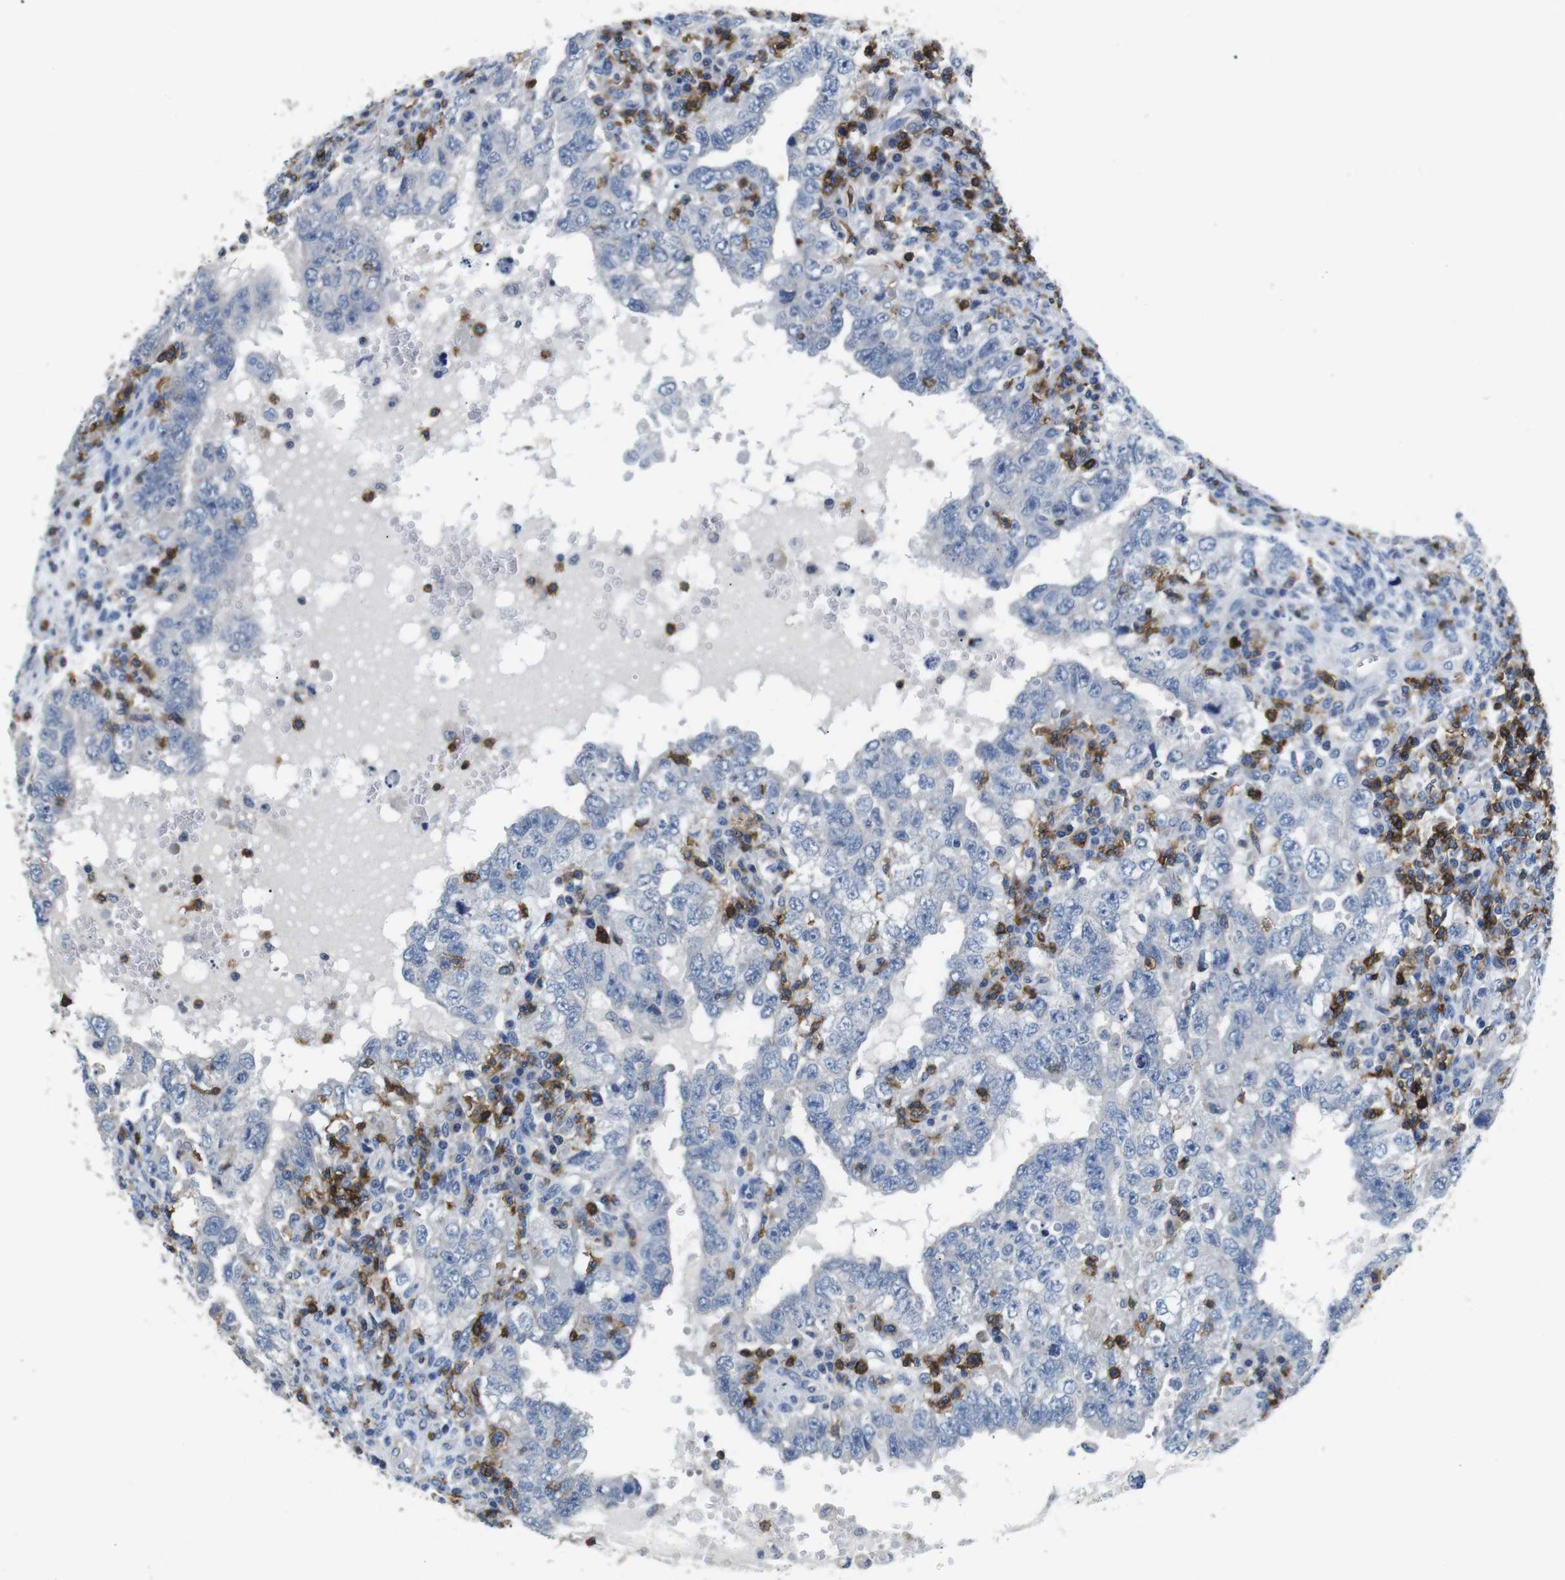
{"staining": {"intensity": "negative", "quantity": "none", "location": "none"}, "tissue": "testis cancer", "cell_type": "Tumor cells", "image_type": "cancer", "snomed": [{"axis": "morphology", "description": "Carcinoma, Embryonal, NOS"}, {"axis": "topography", "description": "Testis"}], "caption": "Photomicrograph shows no protein staining in tumor cells of testis cancer (embryonal carcinoma) tissue.", "gene": "CD6", "patient": {"sex": "male", "age": 26}}